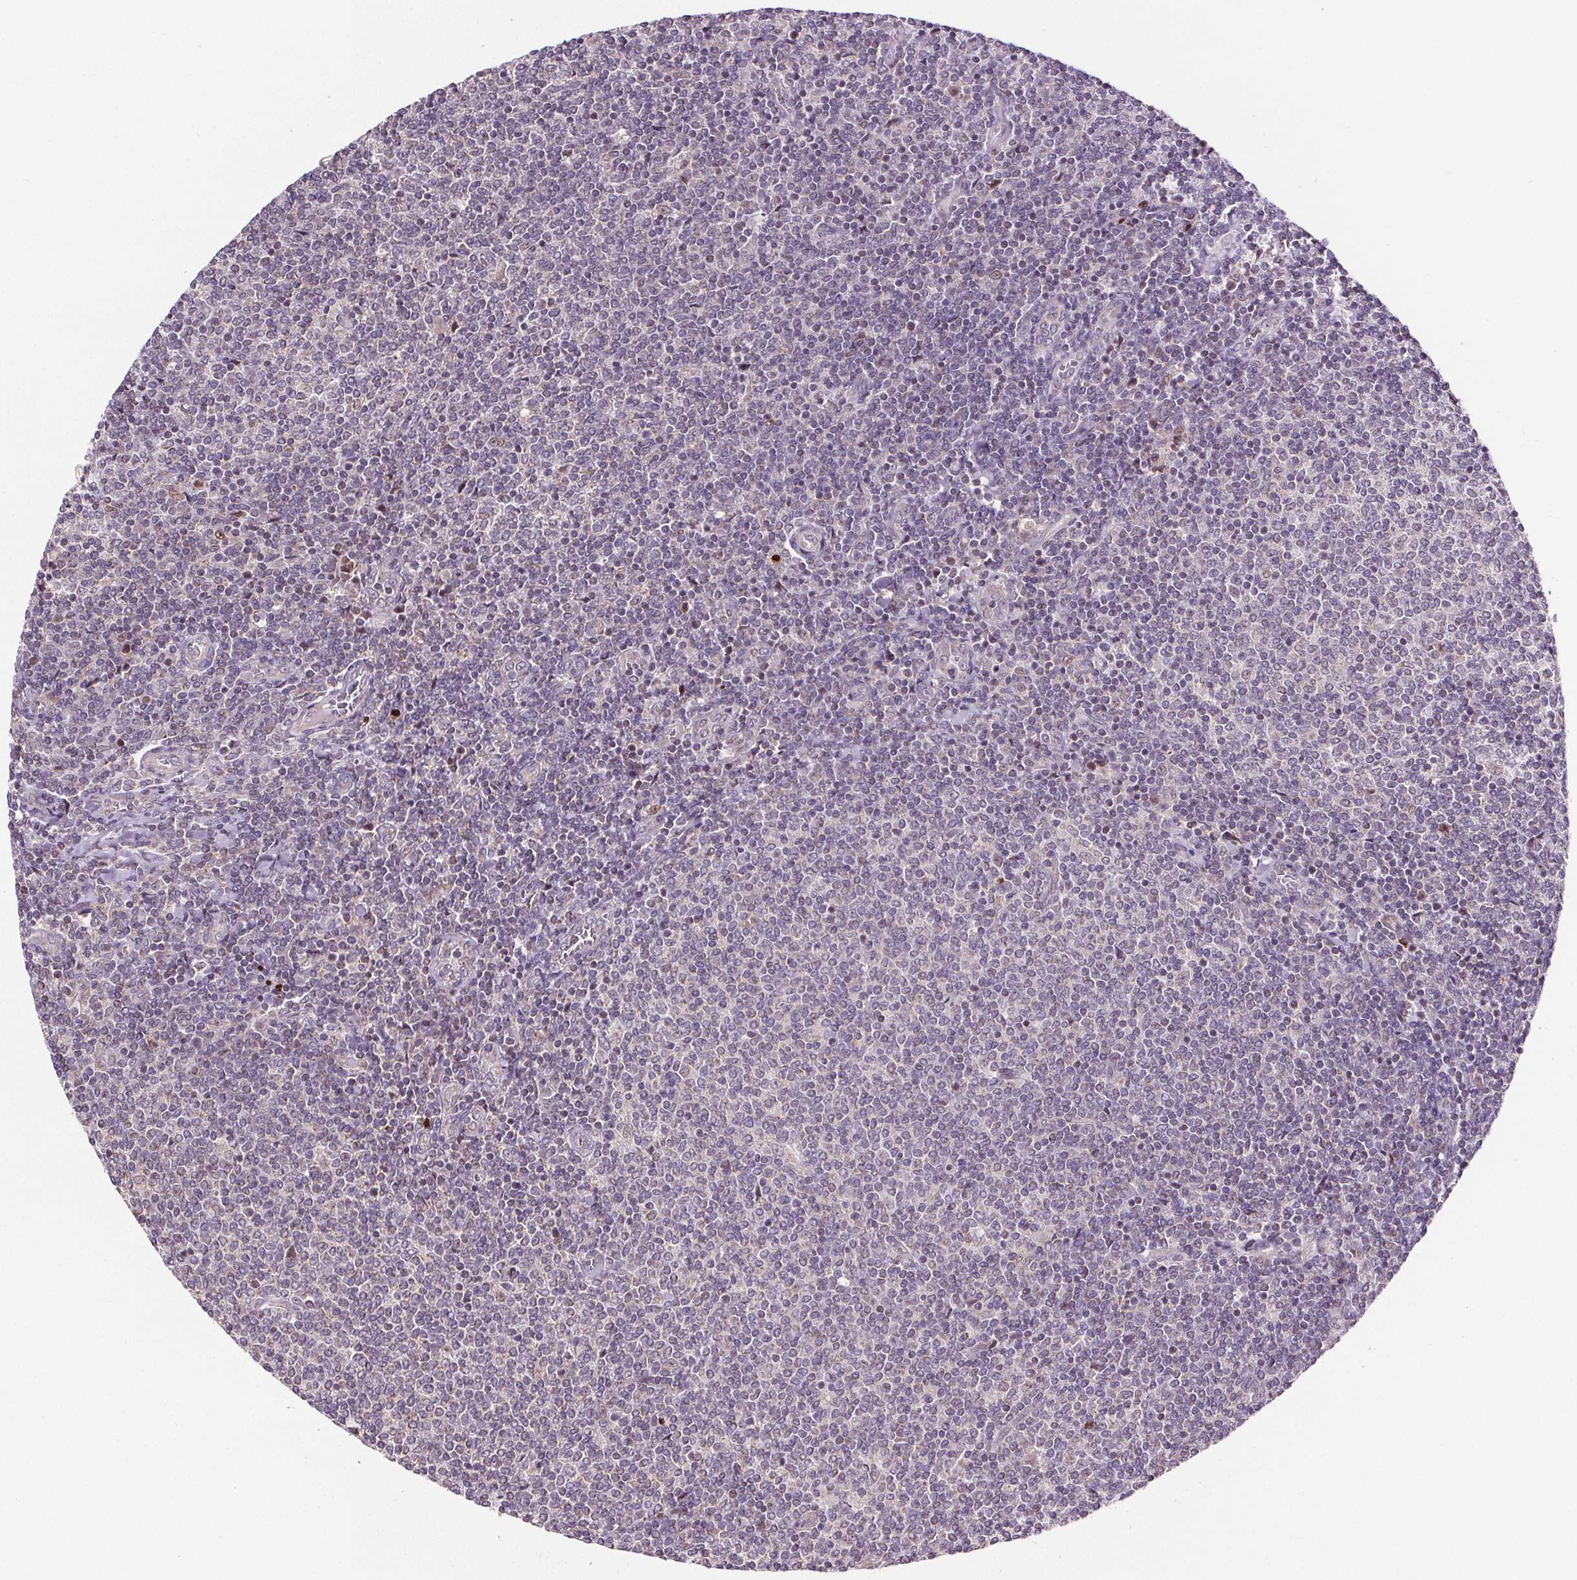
{"staining": {"intensity": "negative", "quantity": "none", "location": "none"}, "tissue": "lymphoma", "cell_type": "Tumor cells", "image_type": "cancer", "snomed": [{"axis": "morphology", "description": "Malignant lymphoma, non-Hodgkin's type, Low grade"}, {"axis": "topography", "description": "Lymph node"}], "caption": "Tumor cells are negative for brown protein staining in malignant lymphoma, non-Hodgkin's type (low-grade).", "gene": "SUCLA2", "patient": {"sex": "male", "age": 52}}